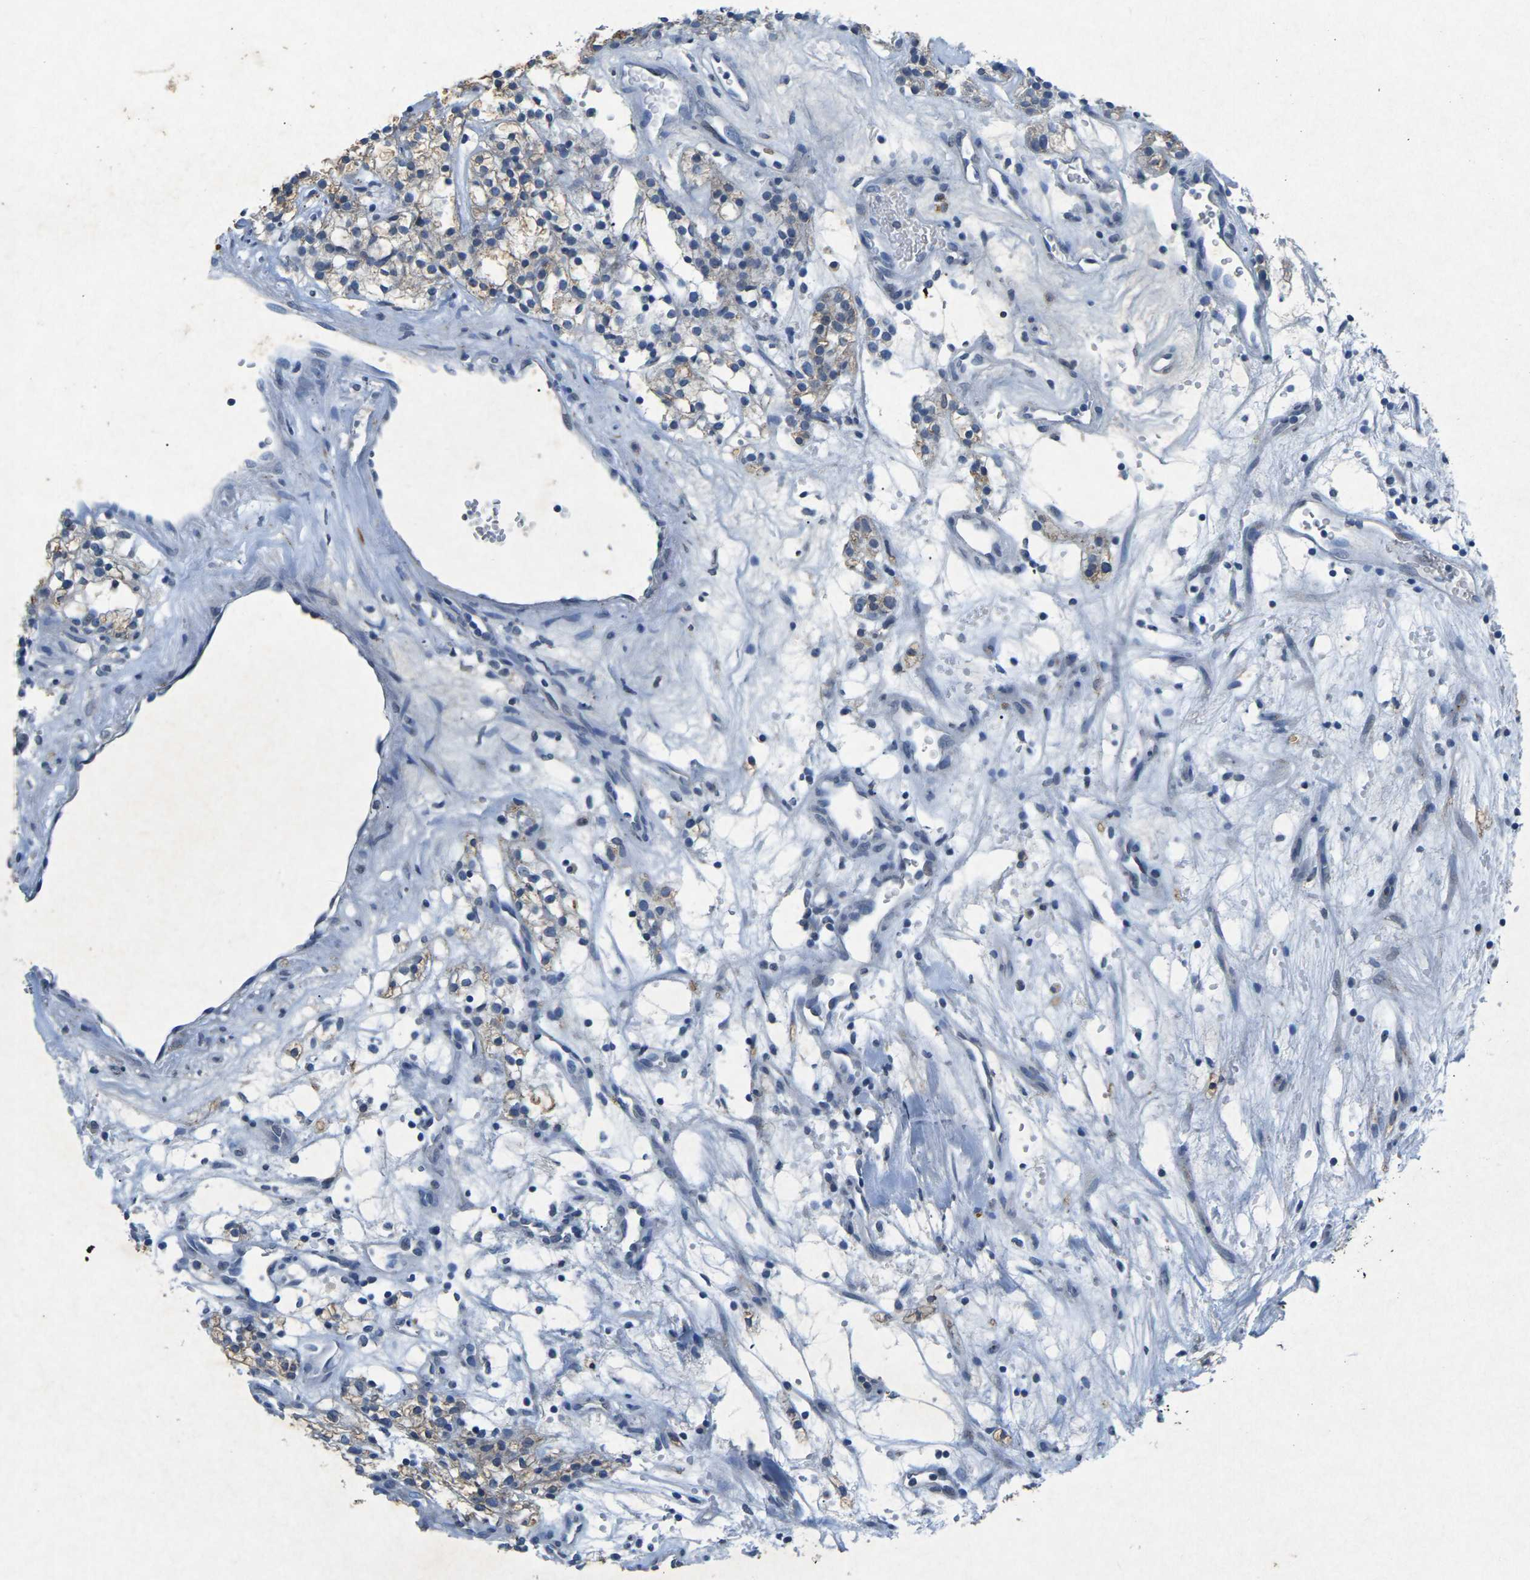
{"staining": {"intensity": "weak", "quantity": "<25%", "location": "cytoplasmic/membranous"}, "tissue": "renal cancer", "cell_type": "Tumor cells", "image_type": "cancer", "snomed": [{"axis": "morphology", "description": "Adenocarcinoma, NOS"}, {"axis": "topography", "description": "Kidney"}], "caption": "Immunohistochemical staining of human renal cancer shows no significant expression in tumor cells.", "gene": "PLG", "patient": {"sex": "male", "age": 59}}